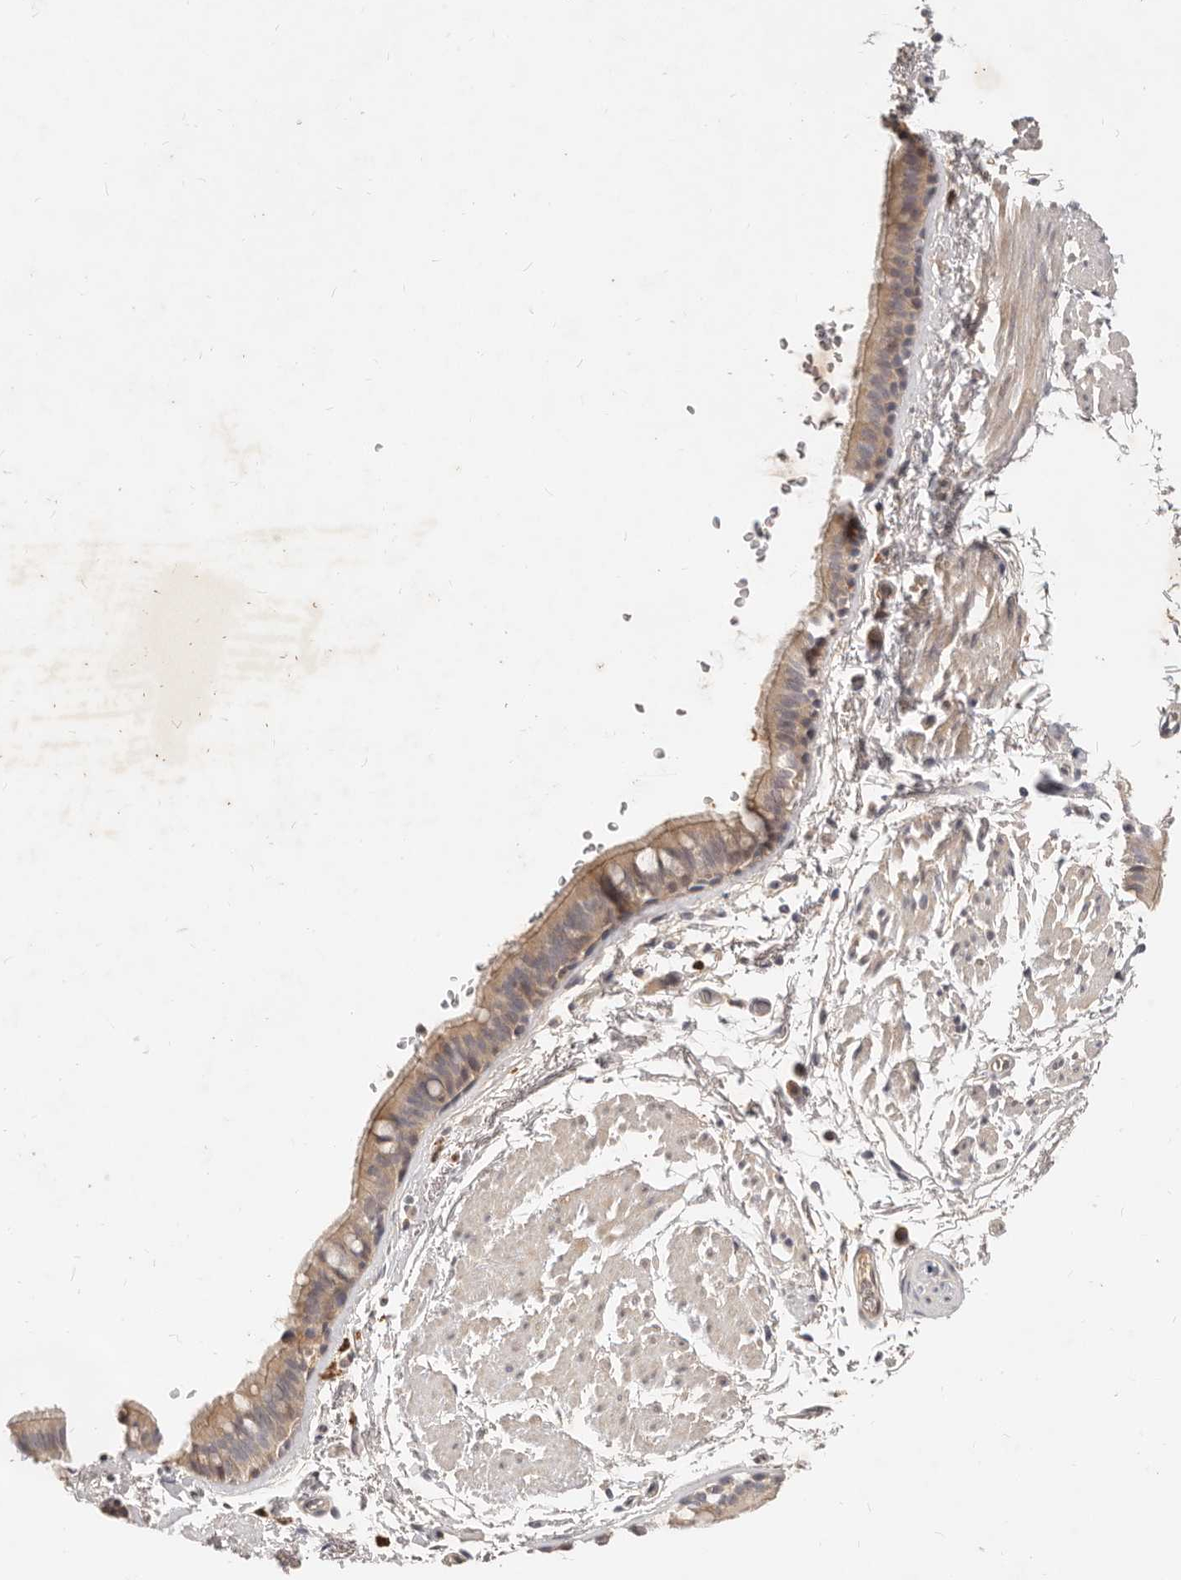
{"staining": {"intensity": "weak", "quantity": ">75%", "location": "cytoplasmic/membranous"}, "tissue": "bronchus", "cell_type": "Respiratory epithelial cells", "image_type": "normal", "snomed": [{"axis": "morphology", "description": "Normal tissue, NOS"}, {"axis": "topography", "description": "Lymph node"}, {"axis": "topography", "description": "Bronchus"}], "caption": "Protein expression analysis of benign bronchus exhibits weak cytoplasmic/membranous staining in about >75% of respiratory epithelial cells.", "gene": "USP49", "patient": {"sex": "female", "age": 70}}